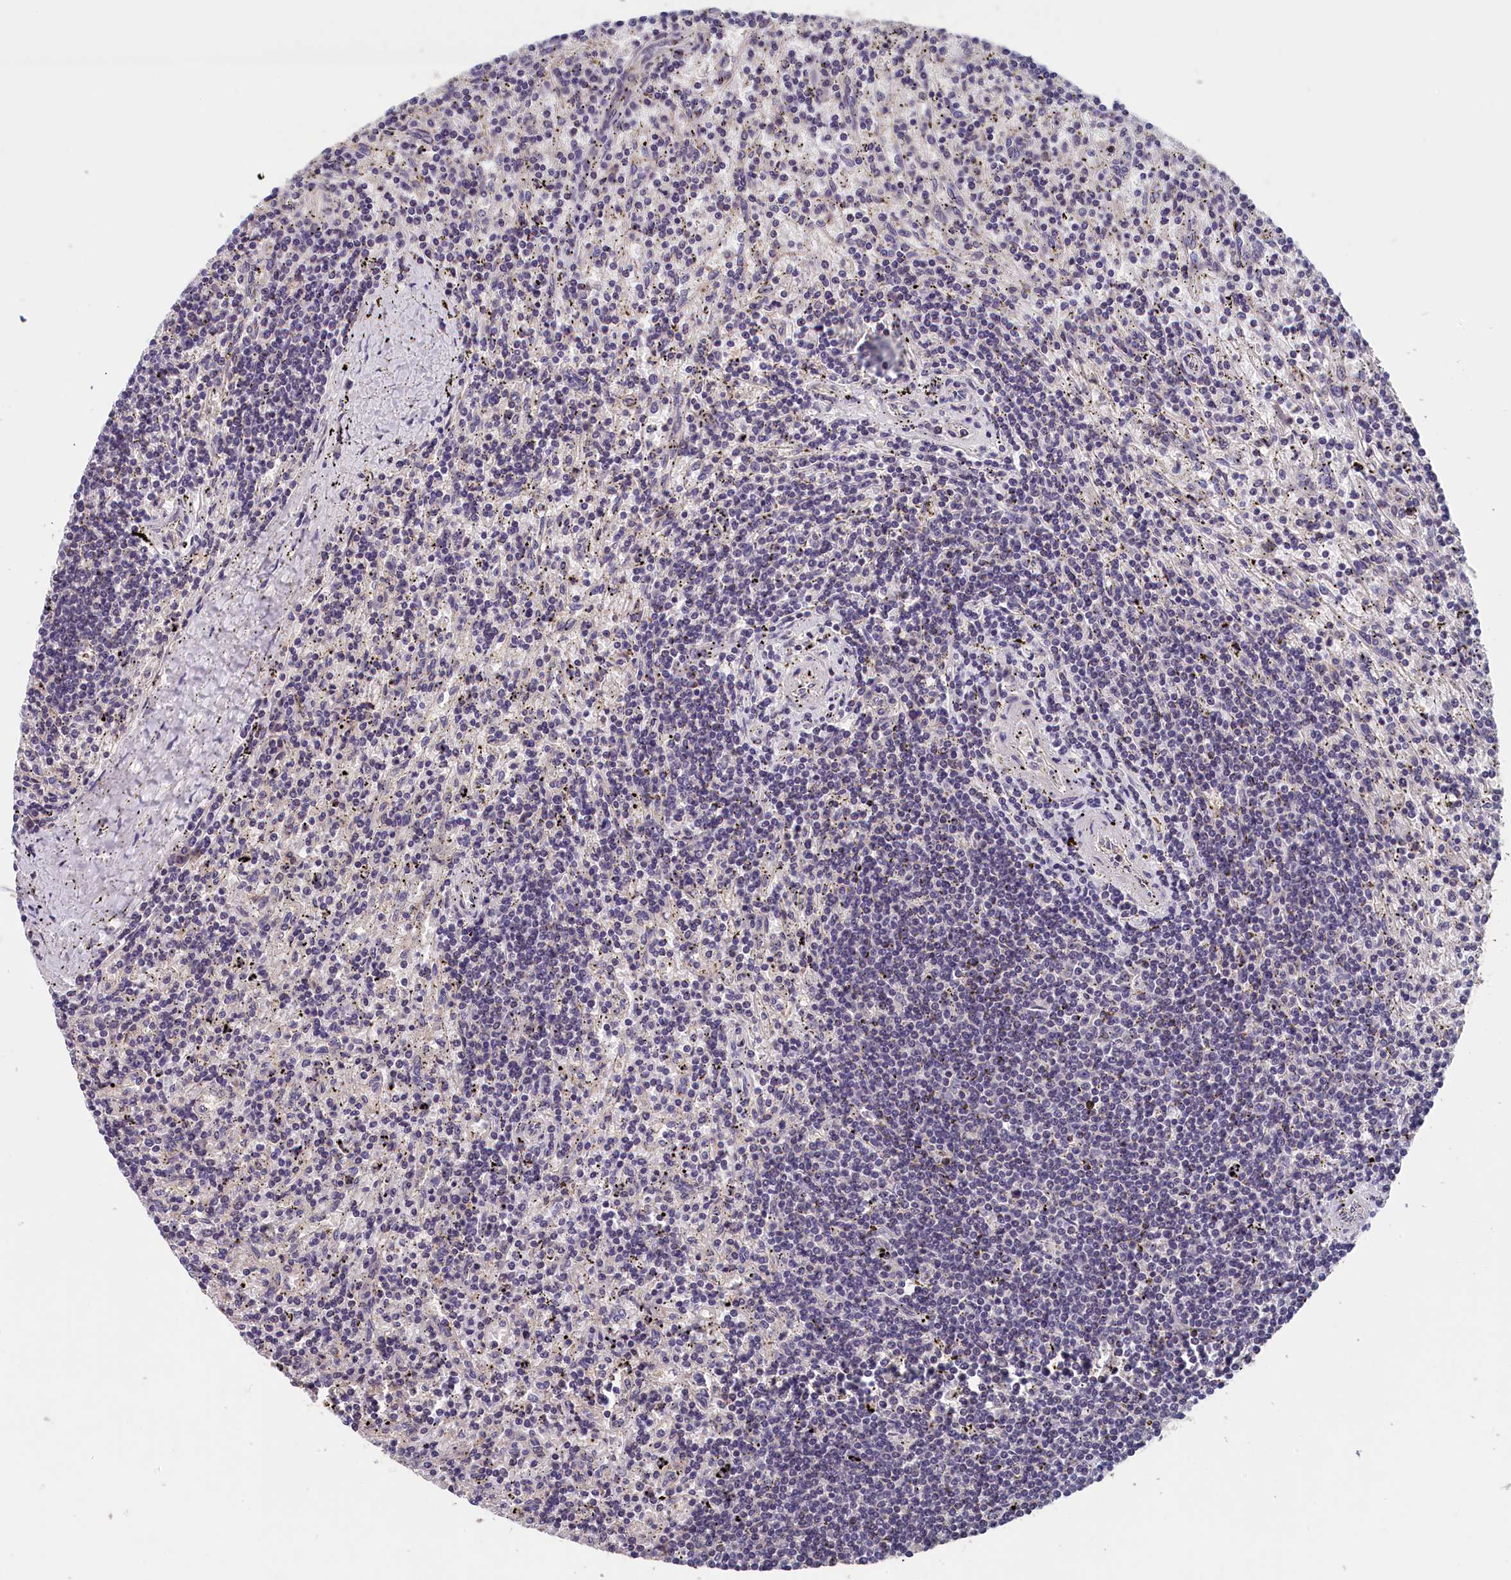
{"staining": {"intensity": "negative", "quantity": "none", "location": "none"}, "tissue": "lymphoma", "cell_type": "Tumor cells", "image_type": "cancer", "snomed": [{"axis": "morphology", "description": "Malignant lymphoma, non-Hodgkin's type, Low grade"}, {"axis": "topography", "description": "Spleen"}], "caption": "Immunohistochemistry of human malignant lymphoma, non-Hodgkin's type (low-grade) shows no staining in tumor cells.", "gene": "TMEM116", "patient": {"sex": "male", "age": 76}}